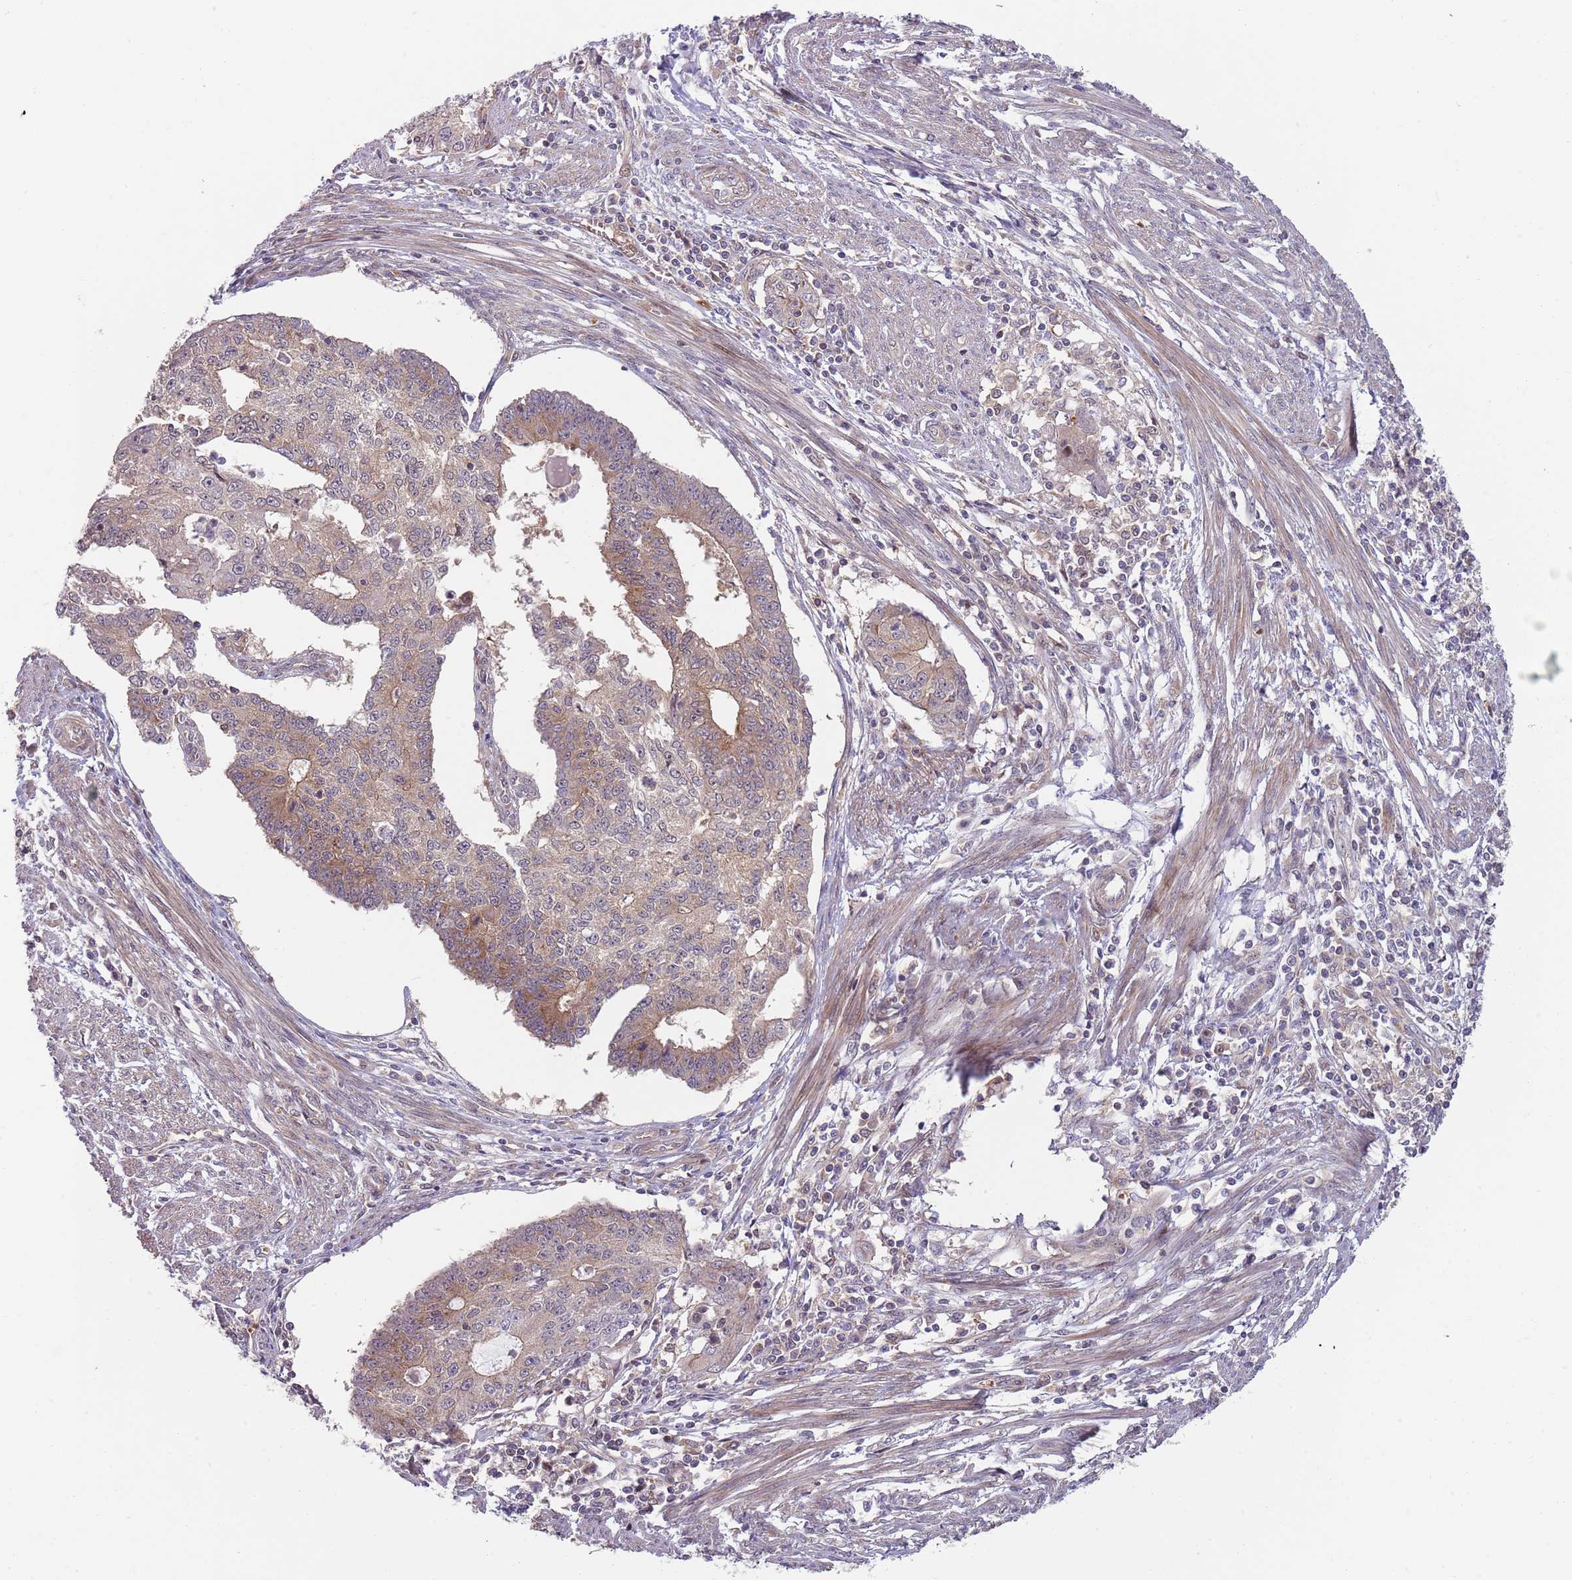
{"staining": {"intensity": "moderate", "quantity": "<25%", "location": "cytoplasmic/membranous"}, "tissue": "endometrial cancer", "cell_type": "Tumor cells", "image_type": "cancer", "snomed": [{"axis": "morphology", "description": "Adenocarcinoma, NOS"}, {"axis": "topography", "description": "Endometrium"}], "caption": "This photomicrograph demonstrates endometrial cancer stained with immunohistochemistry (IHC) to label a protein in brown. The cytoplasmic/membranous of tumor cells show moderate positivity for the protein. Nuclei are counter-stained blue.", "gene": "GGA1", "patient": {"sex": "female", "age": 56}}